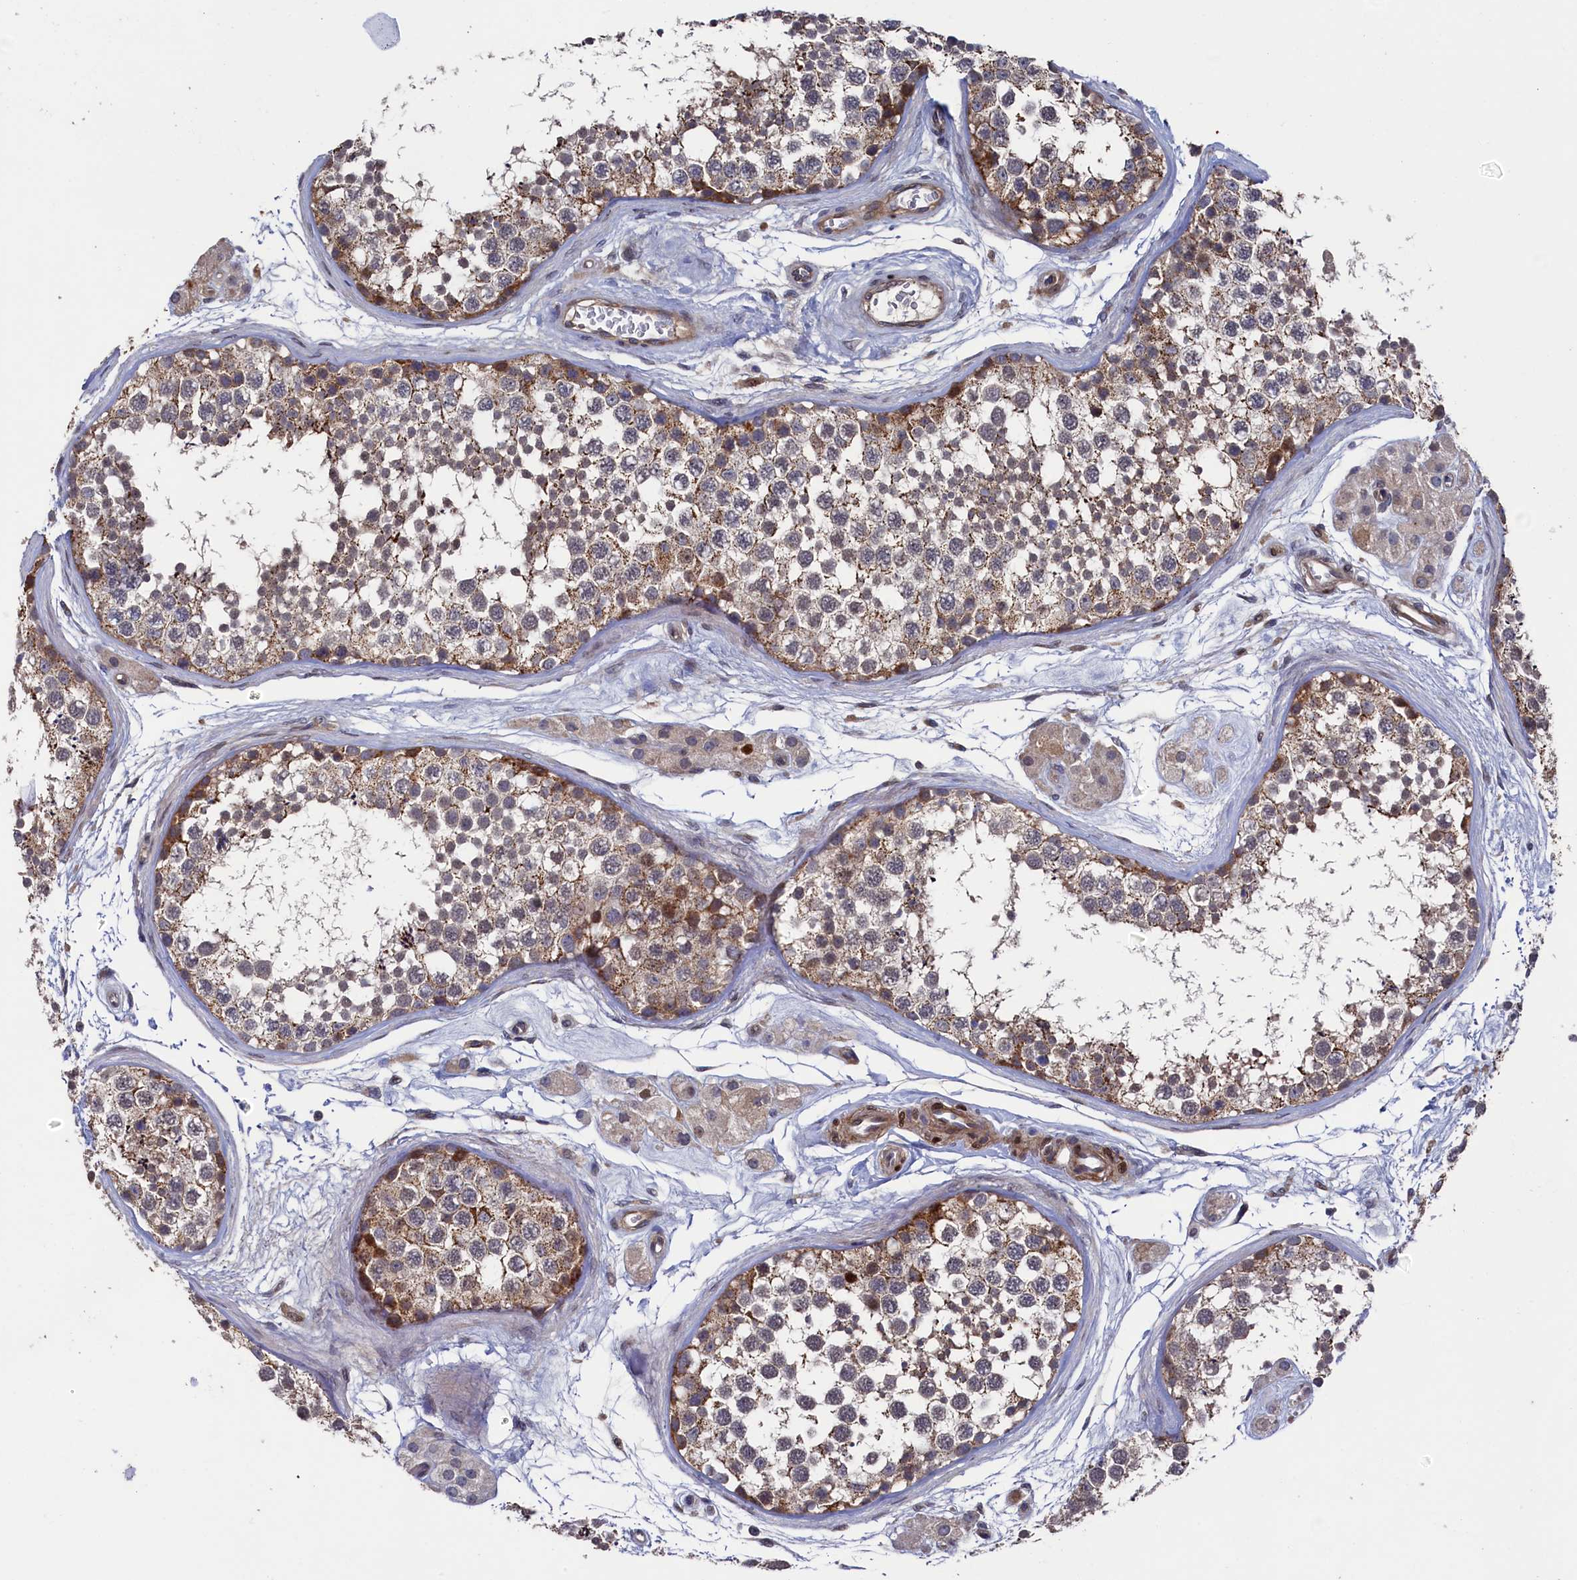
{"staining": {"intensity": "moderate", "quantity": ">75%", "location": "cytoplasmic/membranous"}, "tissue": "testis", "cell_type": "Cells in seminiferous ducts", "image_type": "normal", "snomed": [{"axis": "morphology", "description": "Normal tissue, NOS"}, {"axis": "topography", "description": "Testis"}], "caption": "Testis stained with a protein marker reveals moderate staining in cells in seminiferous ducts.", "gene": "ZNF891", "patient": {"sex": "male", "age": 56}}